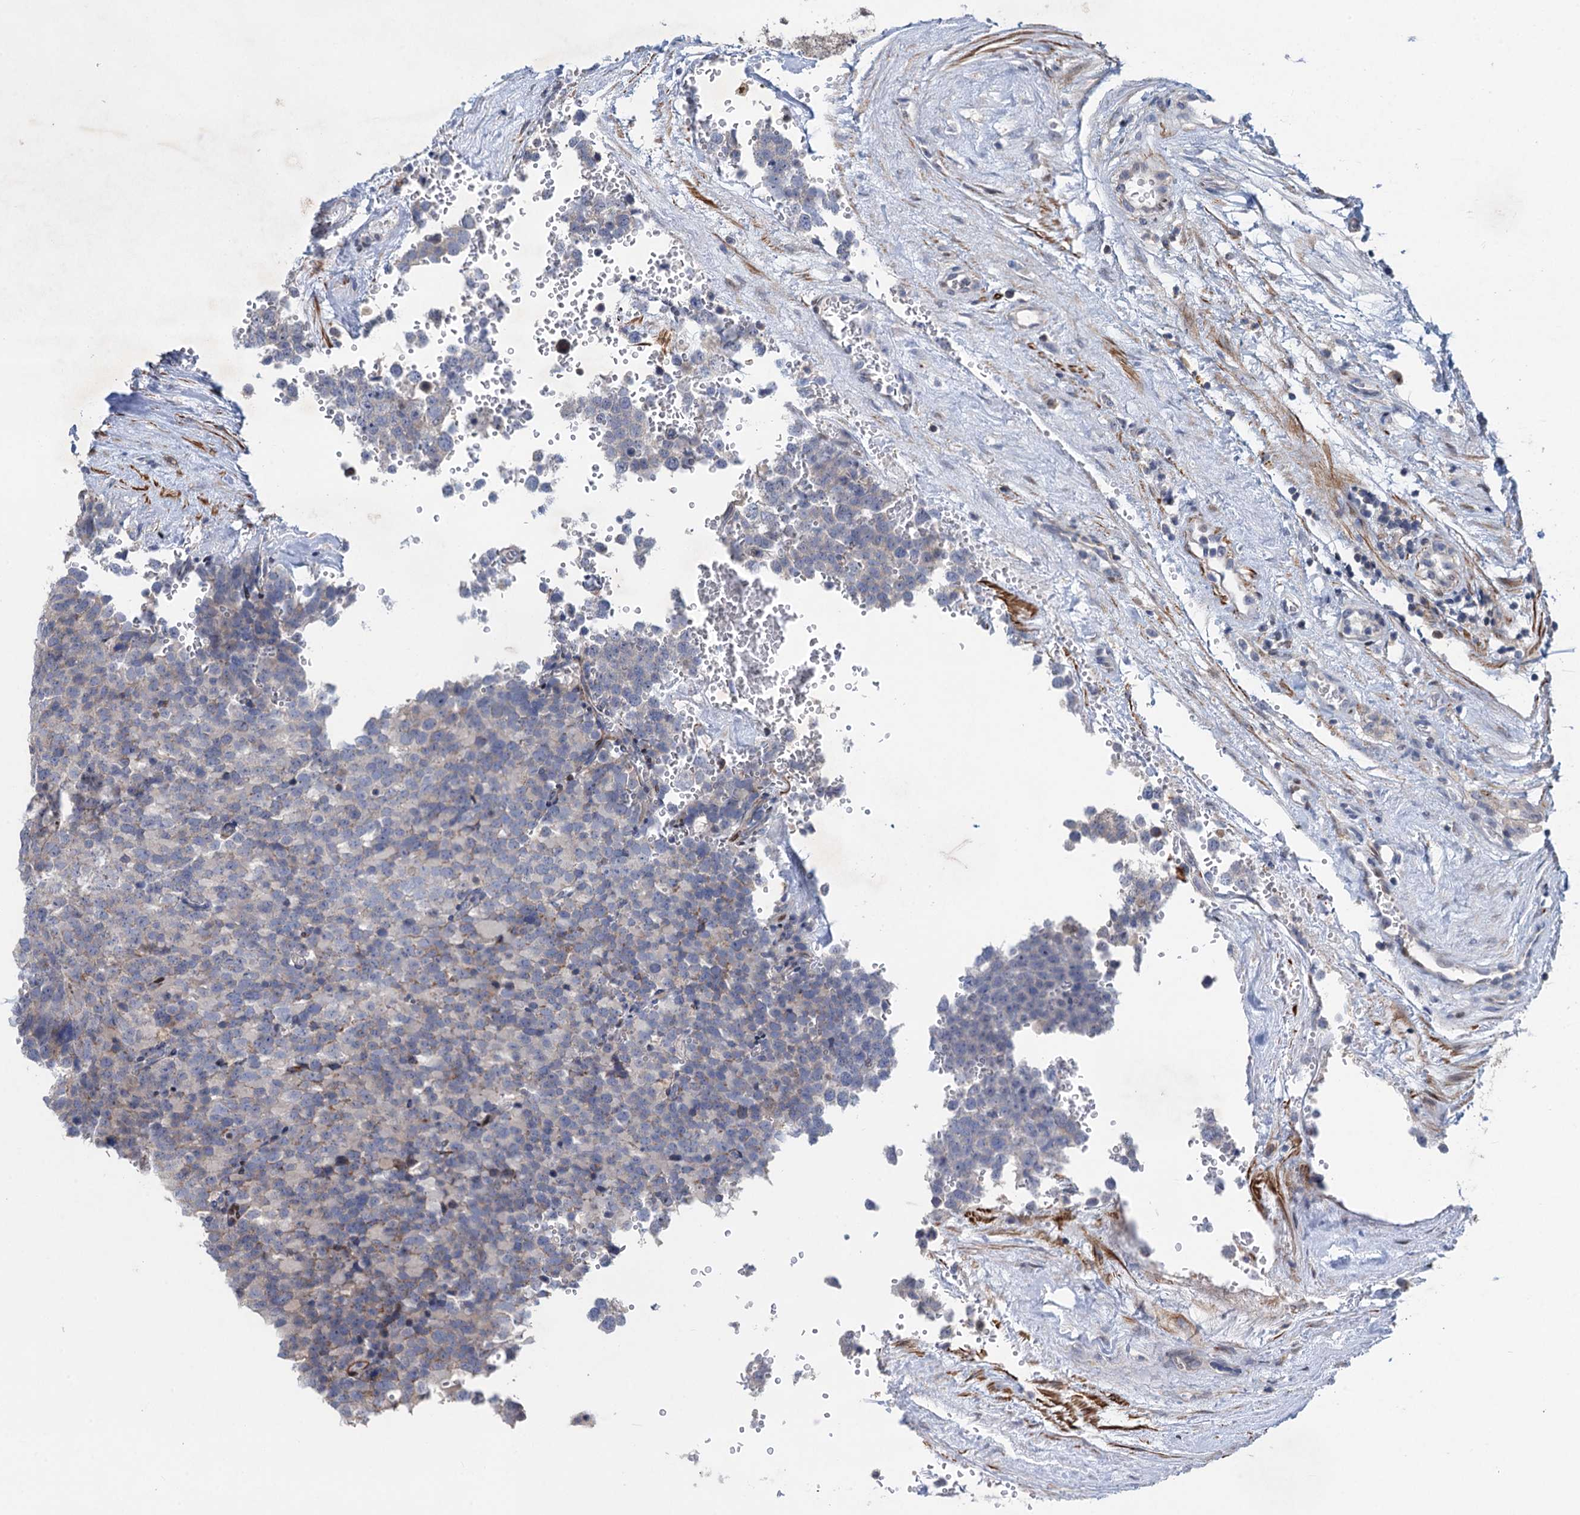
{"staining": {"intensity": "weak", "quantity": "<25%", "location": "cytoplasmic/membranous"}, "tissue": "testis cancer", "cell_type": "Tumor cells", "image_type": "cancer", "snomed": [{"axis": "morphology", "description": "Seminoma, NOS"}, {"axis": "topography", "description": "Testis"}], "caption": "Immunohistochemistry image of neoplastic tissue: human testis cancer (seminoma) stained with DAB demonstrates no significant protein staining in tumor cells. Brightfield microscopy of immunohistochemistry stained with DAB (3,3'-diaminobenzidine) (brown) and hematoxylin (blue), captured at high magnification.", "gene": "ESYT3", "patient": {"sex": "male", "age": 71}}